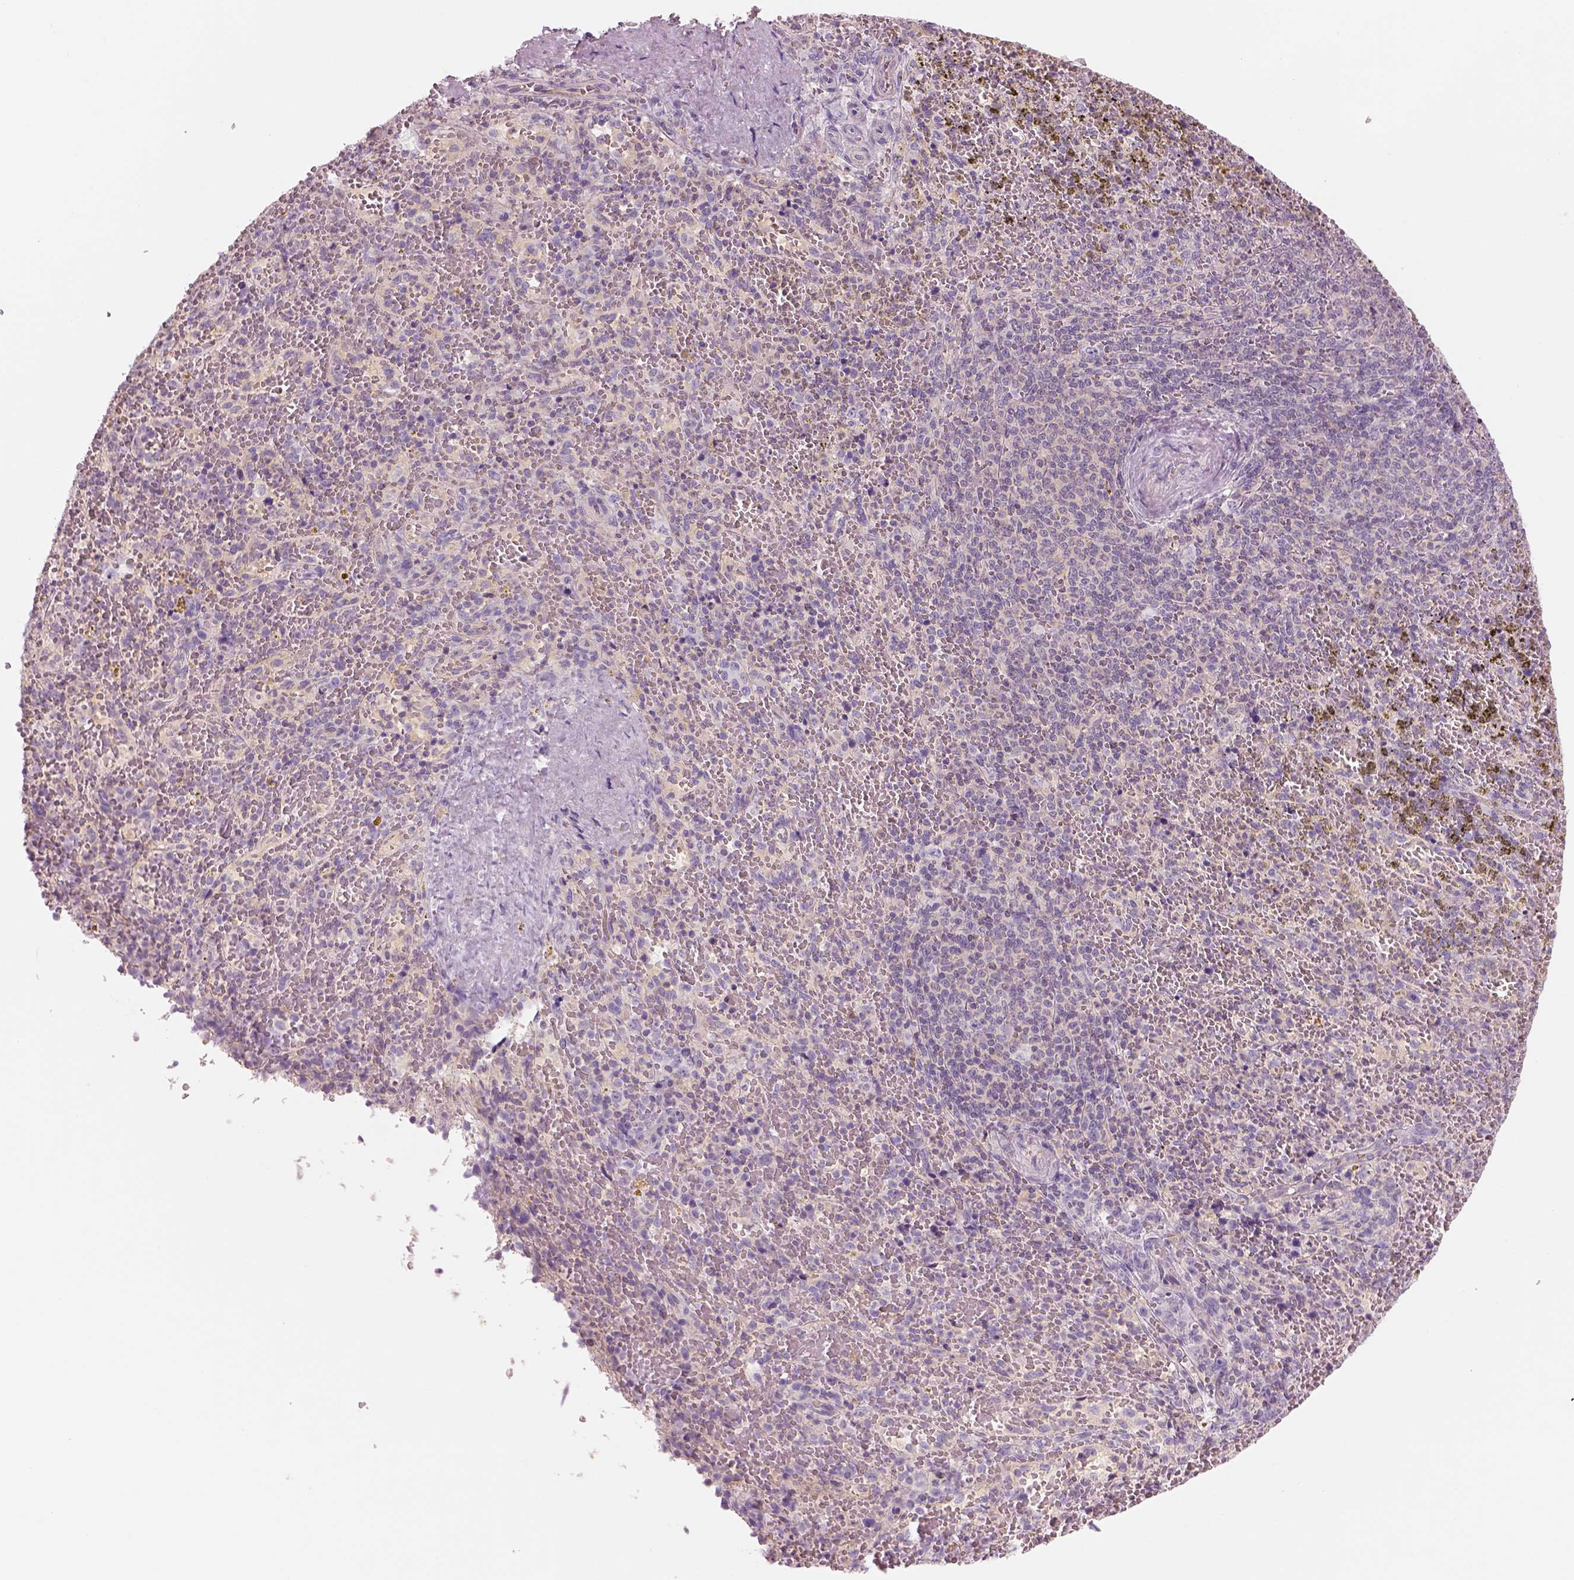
{"staining": {"intensity": "negative", "quantity": "none", "location": "none"}, "tissue": "spleen", "cell_type": "Cells in red pulp", "image_type": "normal", "snomed": [{"axis": "morphology", "description": "Normal tissue, NOS"}, {"axis": "topography", "description": "Spleen"}], "caption": "Human spleen stained for a protein using immunohistochemistry shows no expression in cells in red pulp.", "gene": "SLC1A7", "patient": {"sex": "female", "age": 50}}